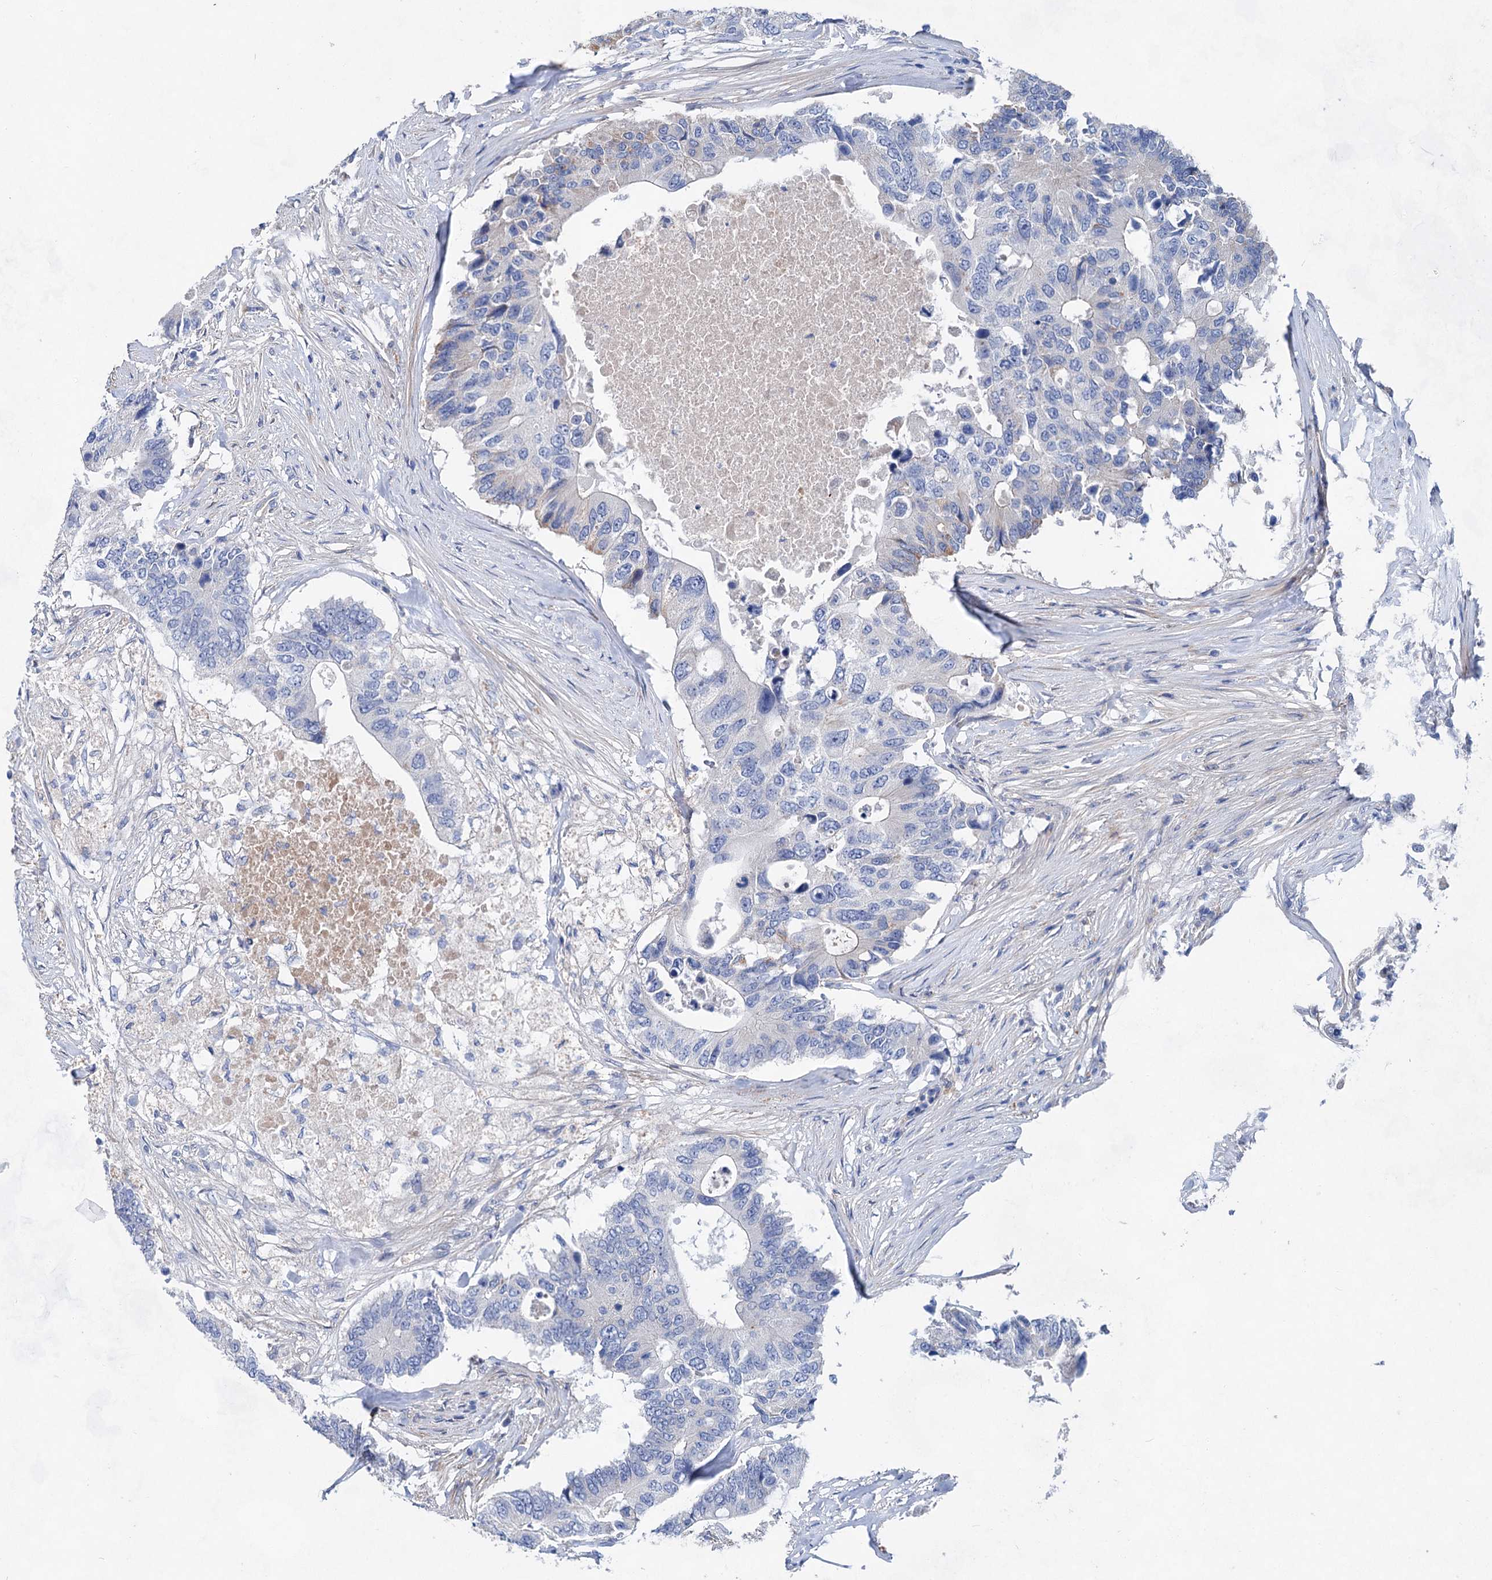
{"staining": {"intensity": "negative", "quantity": "none", "location": "none"}, "tissue": "colorectal cancer", "cell_type": "Tumor cells", "image_type": "cancer", "snomed": [{"axis": "morphology", "description": "Adenocarcinoma, NOS"}, {"axis": "topography", "description": "Colon"}], "caption": "A micrograph of human colorectal cancer (adenocarcinoma) is negative for staining in tumor cells.", "gene": "GPR155", "patient": {"sex": "male", "age": 71}}